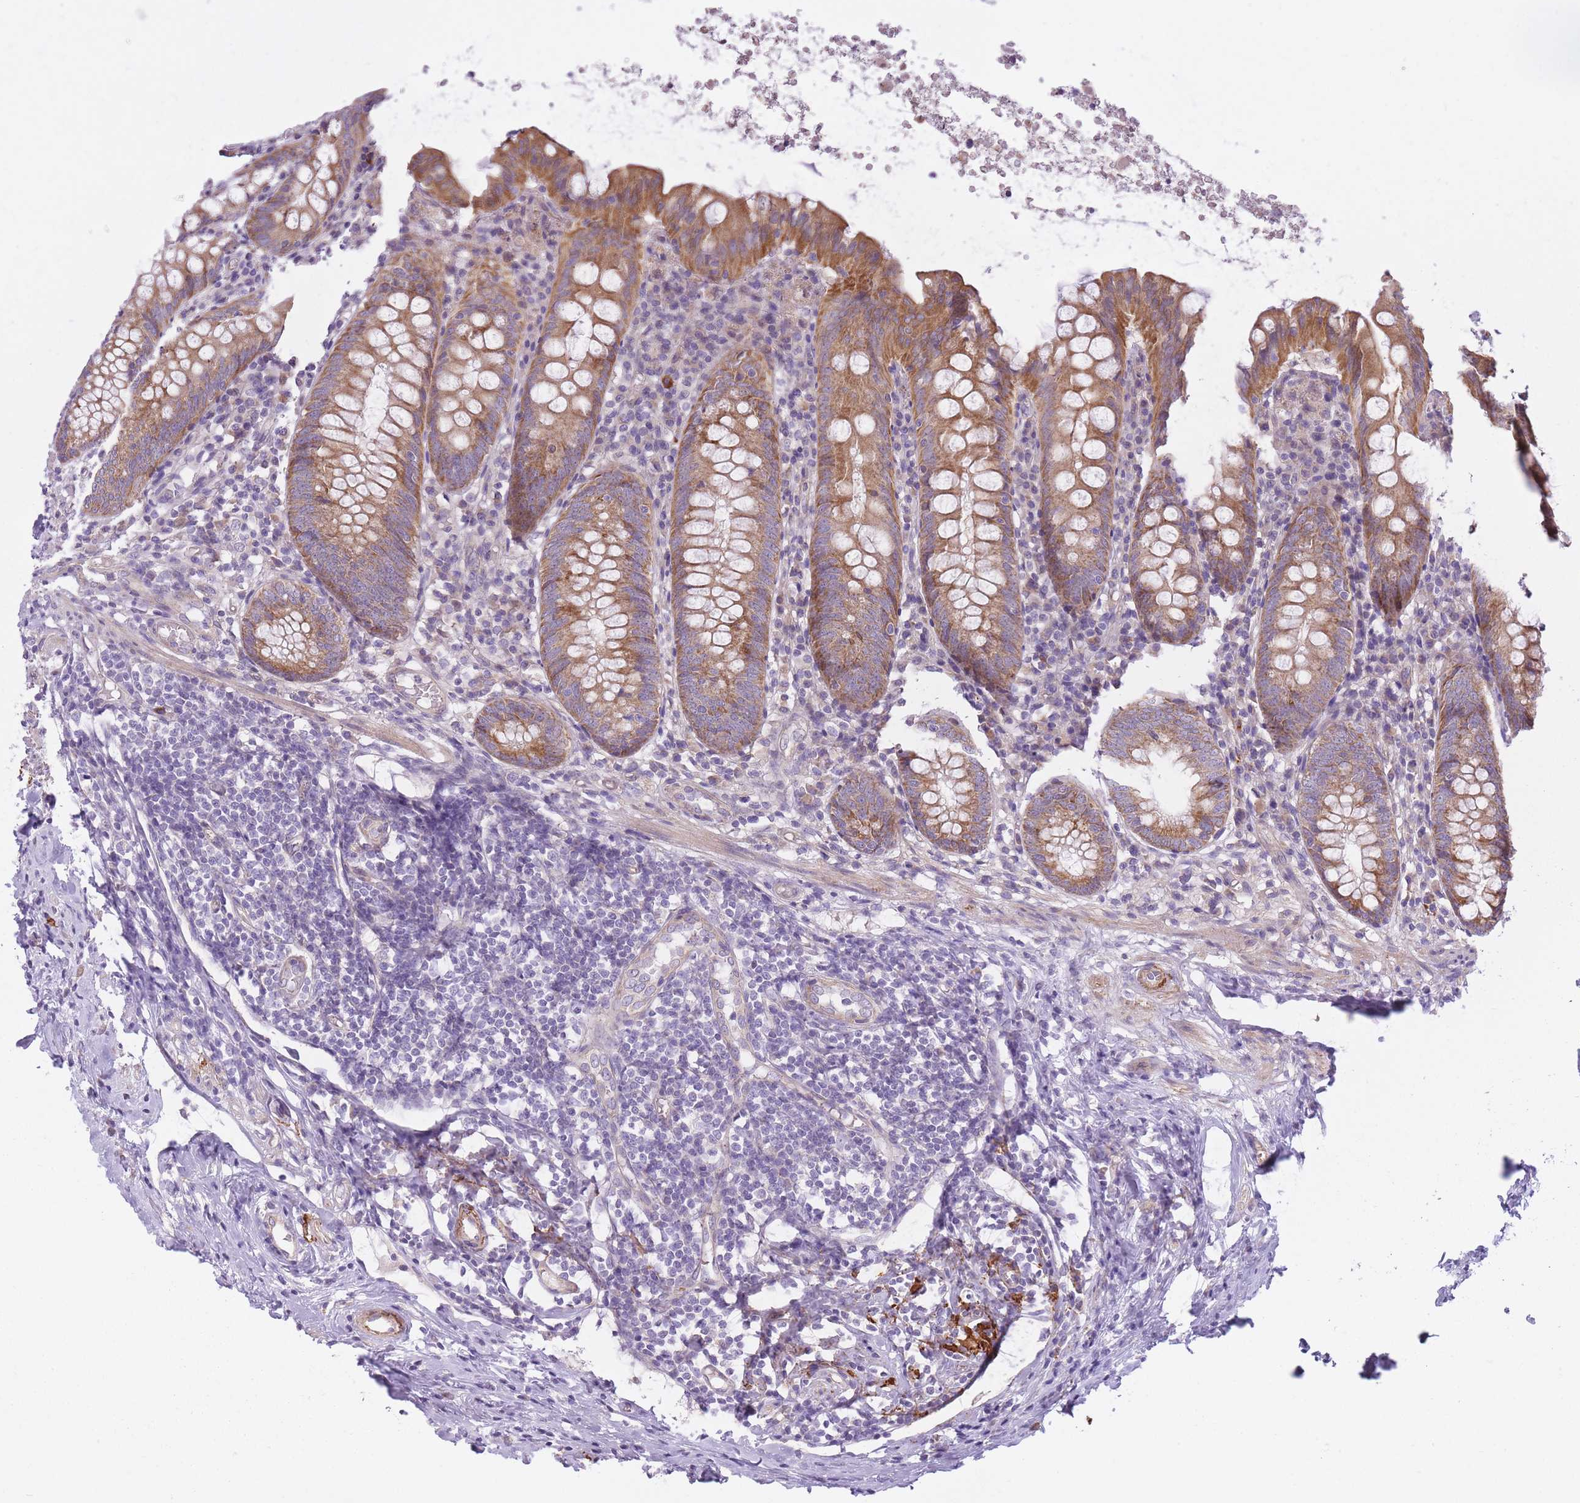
{"staining": {"intensity": "moderate", "quantity": ">75%", "location": "cytoplasmic/membranous"}, "tissue": "appendix", "cell_type": "Glandular cells", "image_type": "normal", "snomed": [{"axis": "morphology", "description": "Normal tissue, NOS"}, {"axis": "topography", "description": "Appendix"}], "caption": "Appendix stained for a protein (brown) displays moderate cytoplasmic/membranous positive staining in about >75% of glandular cells.", "gene": "REV1", "patient": {"sex": "female", "age": 54}}